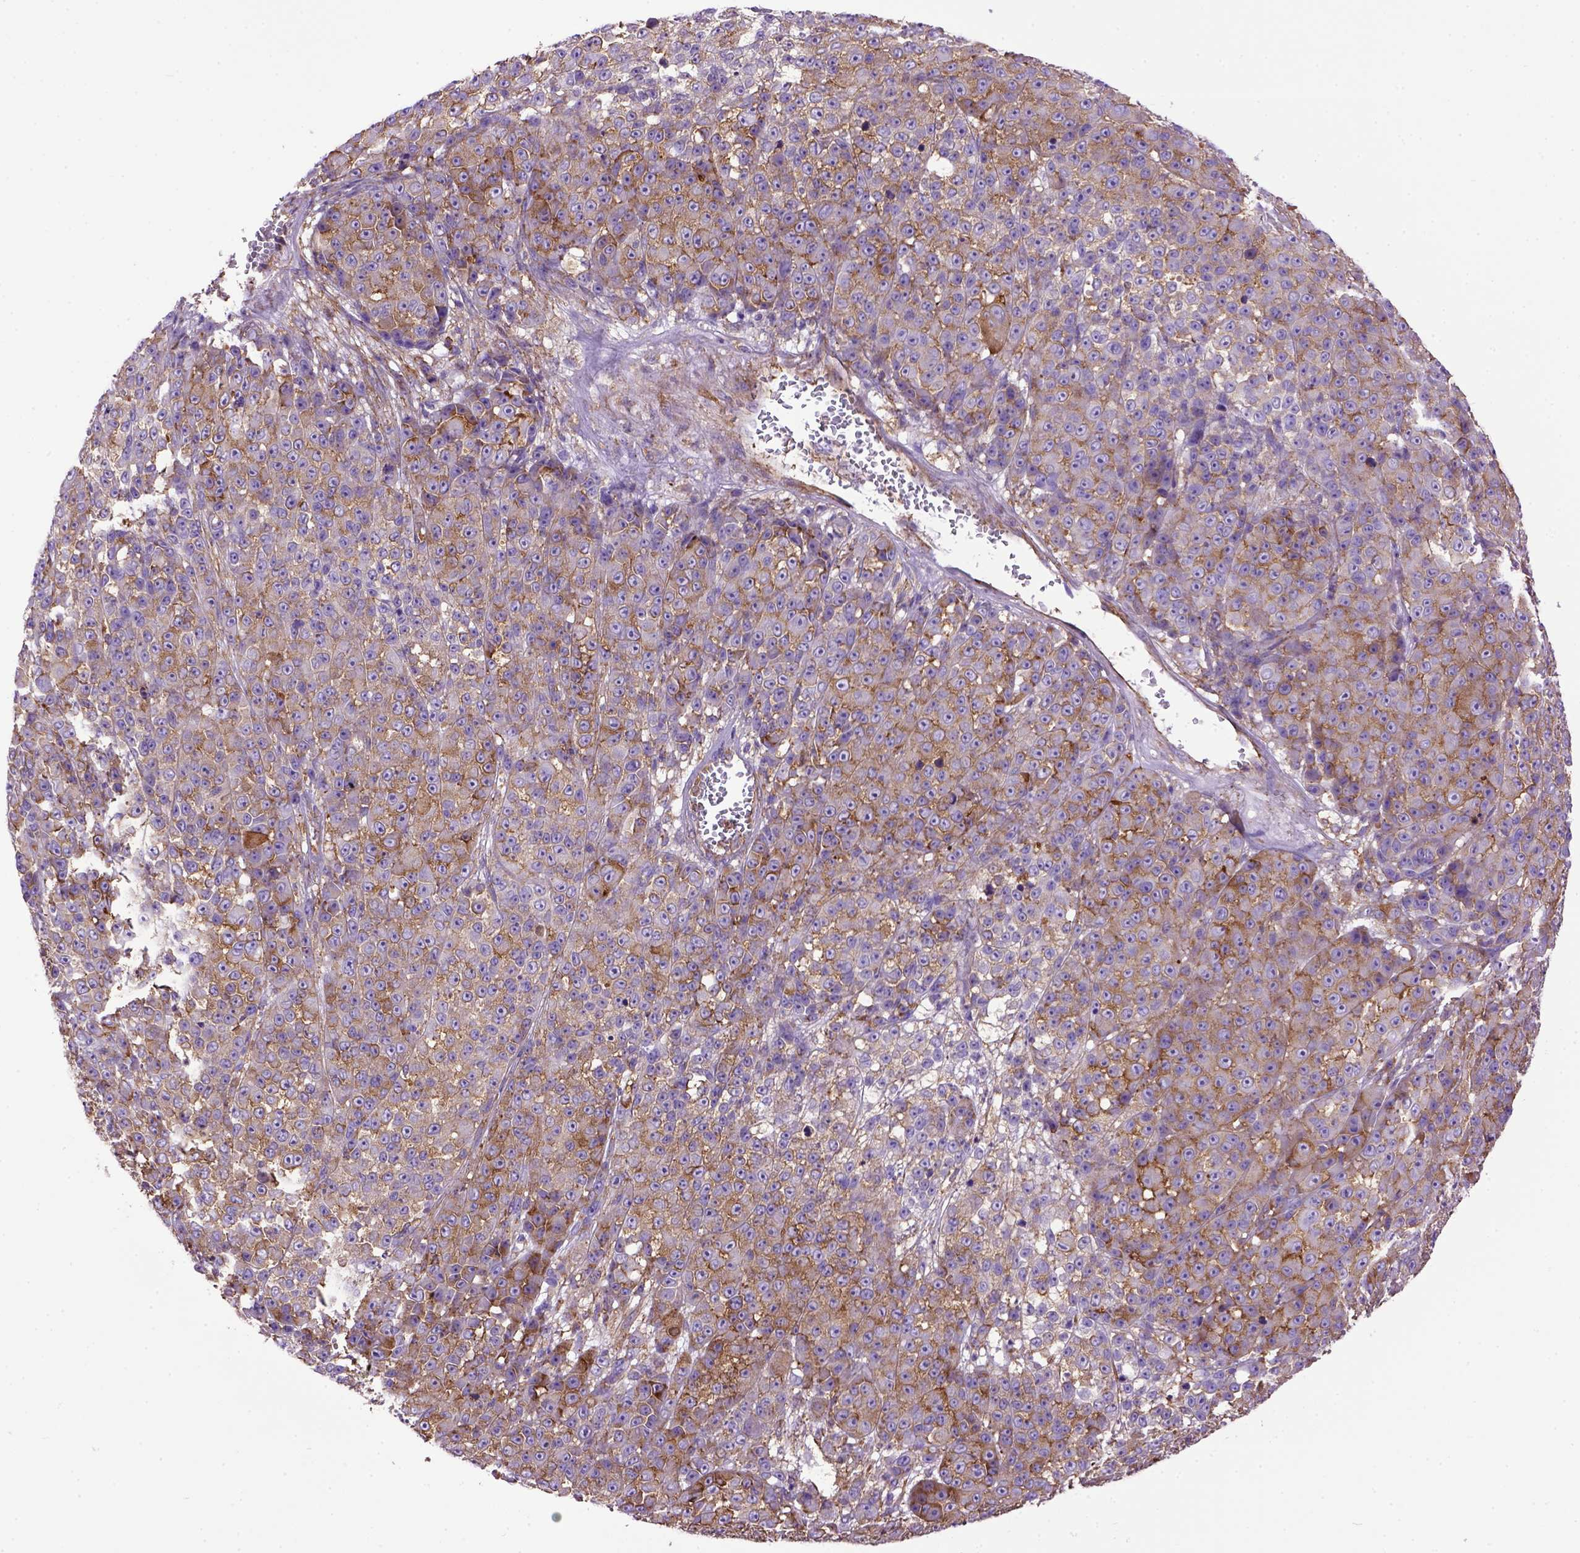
{"staining": {"intensity": "weak", "quantity": "25%-75%", "location": "cytoplasmic/membranous"}, "tissue": "melanoma", "cell_type": "Tumor cells", "image_type": "cancer", "snomed": [{"axis": "morphology", "description": "Malignant melanoma, NOS"}, {"axis": "topography", "description": "Skin"}, {"axis": "topography", "description": "Skin of back"}], "caption": "The immunohistochemical stain labels weak cytoplasmic/membranous staining in tumor cells of melanoma tissue. Using DAB (brown) and hematoxylin (blue) stains, captured at high magnification using brightfield microscopy.", "gene": "MVP", "patient": {"sex": "male", "age": 91}}